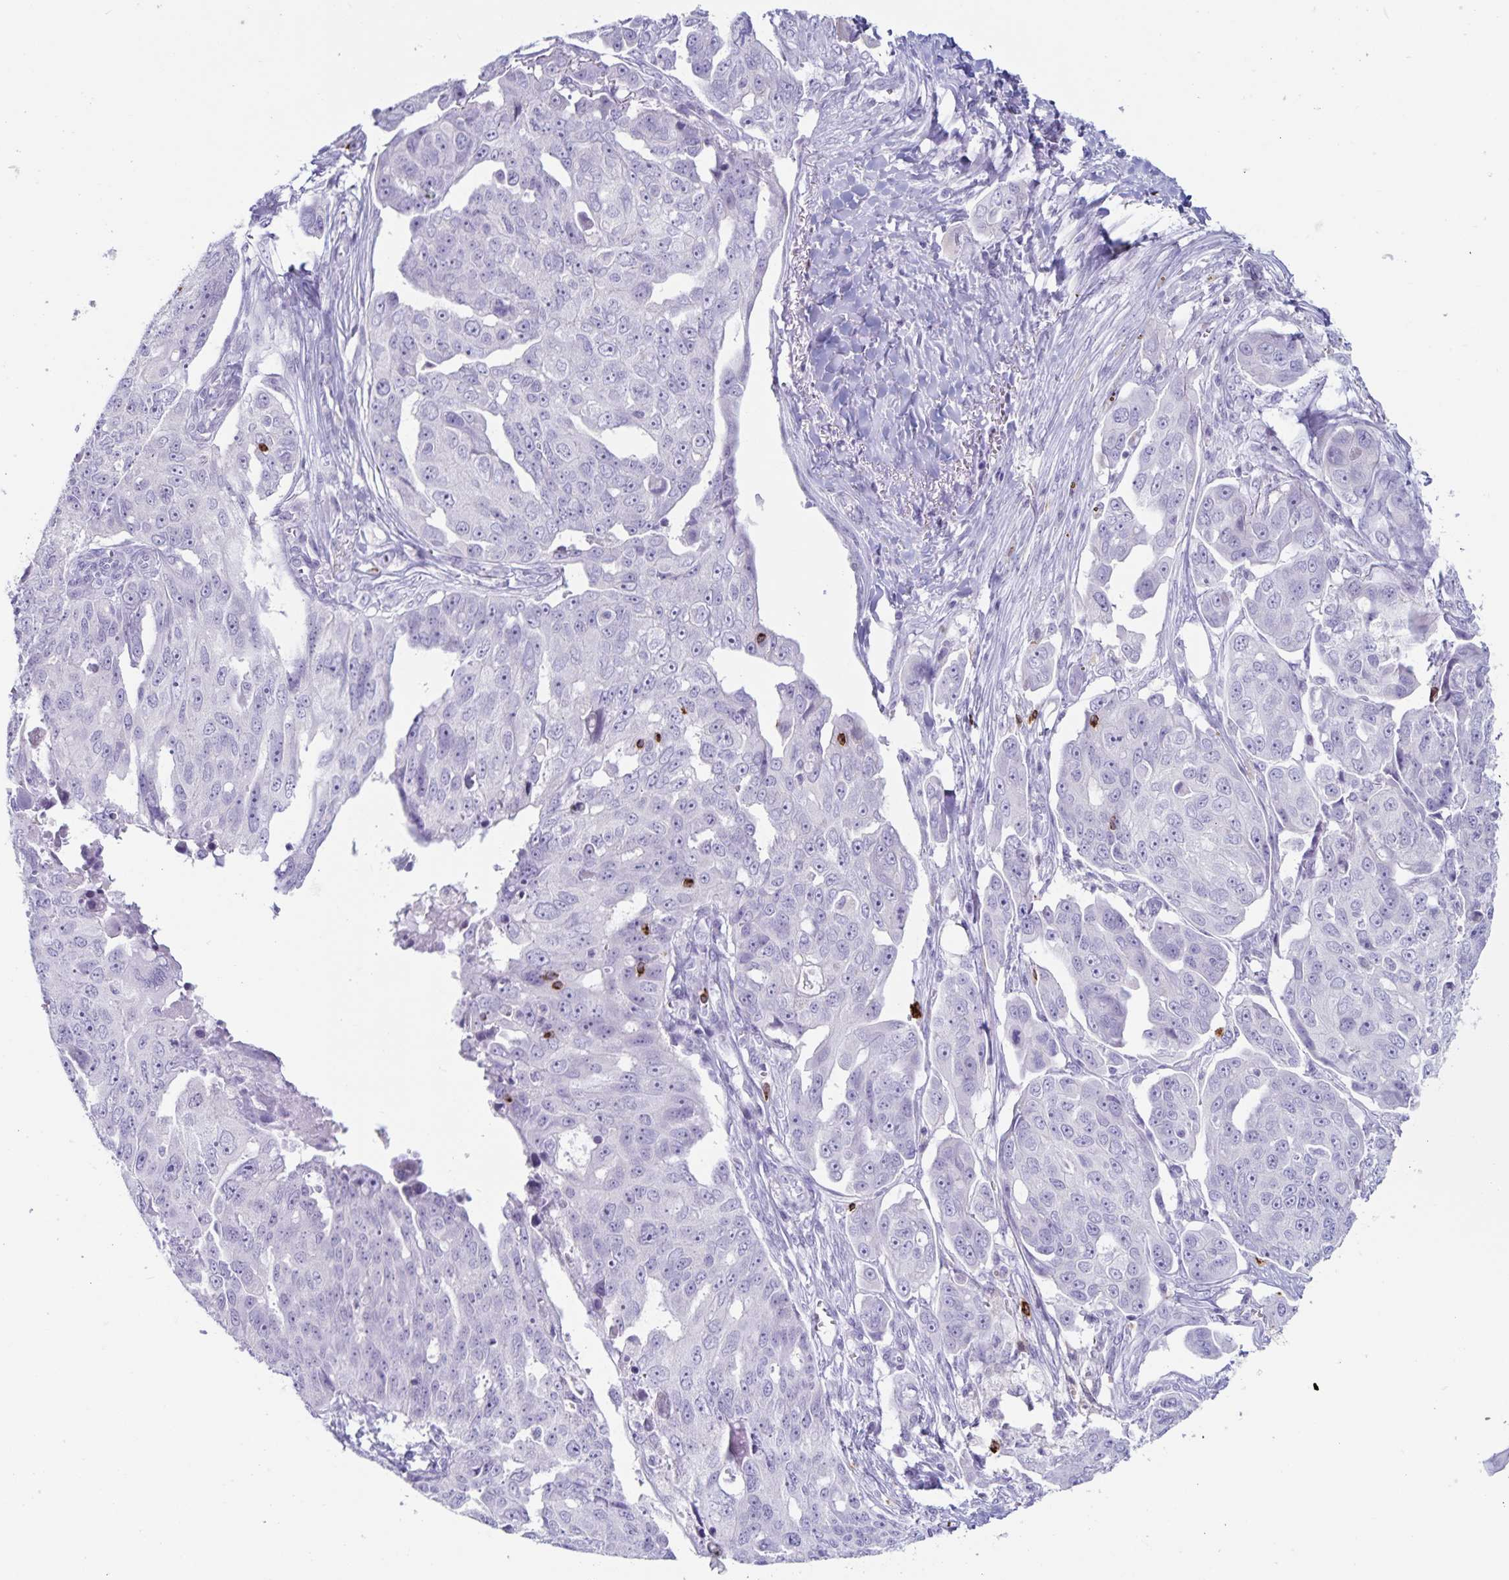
{"staining": {"intensity": "negative", "quantity": "none", "location": "none"}, "tissue": "ovarian cancer", "cell_type": "Tumor cells", "image_type": "cancer", "snomed": [{"axis": "morphology", "description": "Carcinoma, endometroid"}, {"axis": "topography", "description": "Ovary"}], "caption": "Tumor cells are negative for protein expression in human endometroid carcinoma (ovarian).", "gene": "GNLY", "patient": {"sex": "female", "age": 70}}